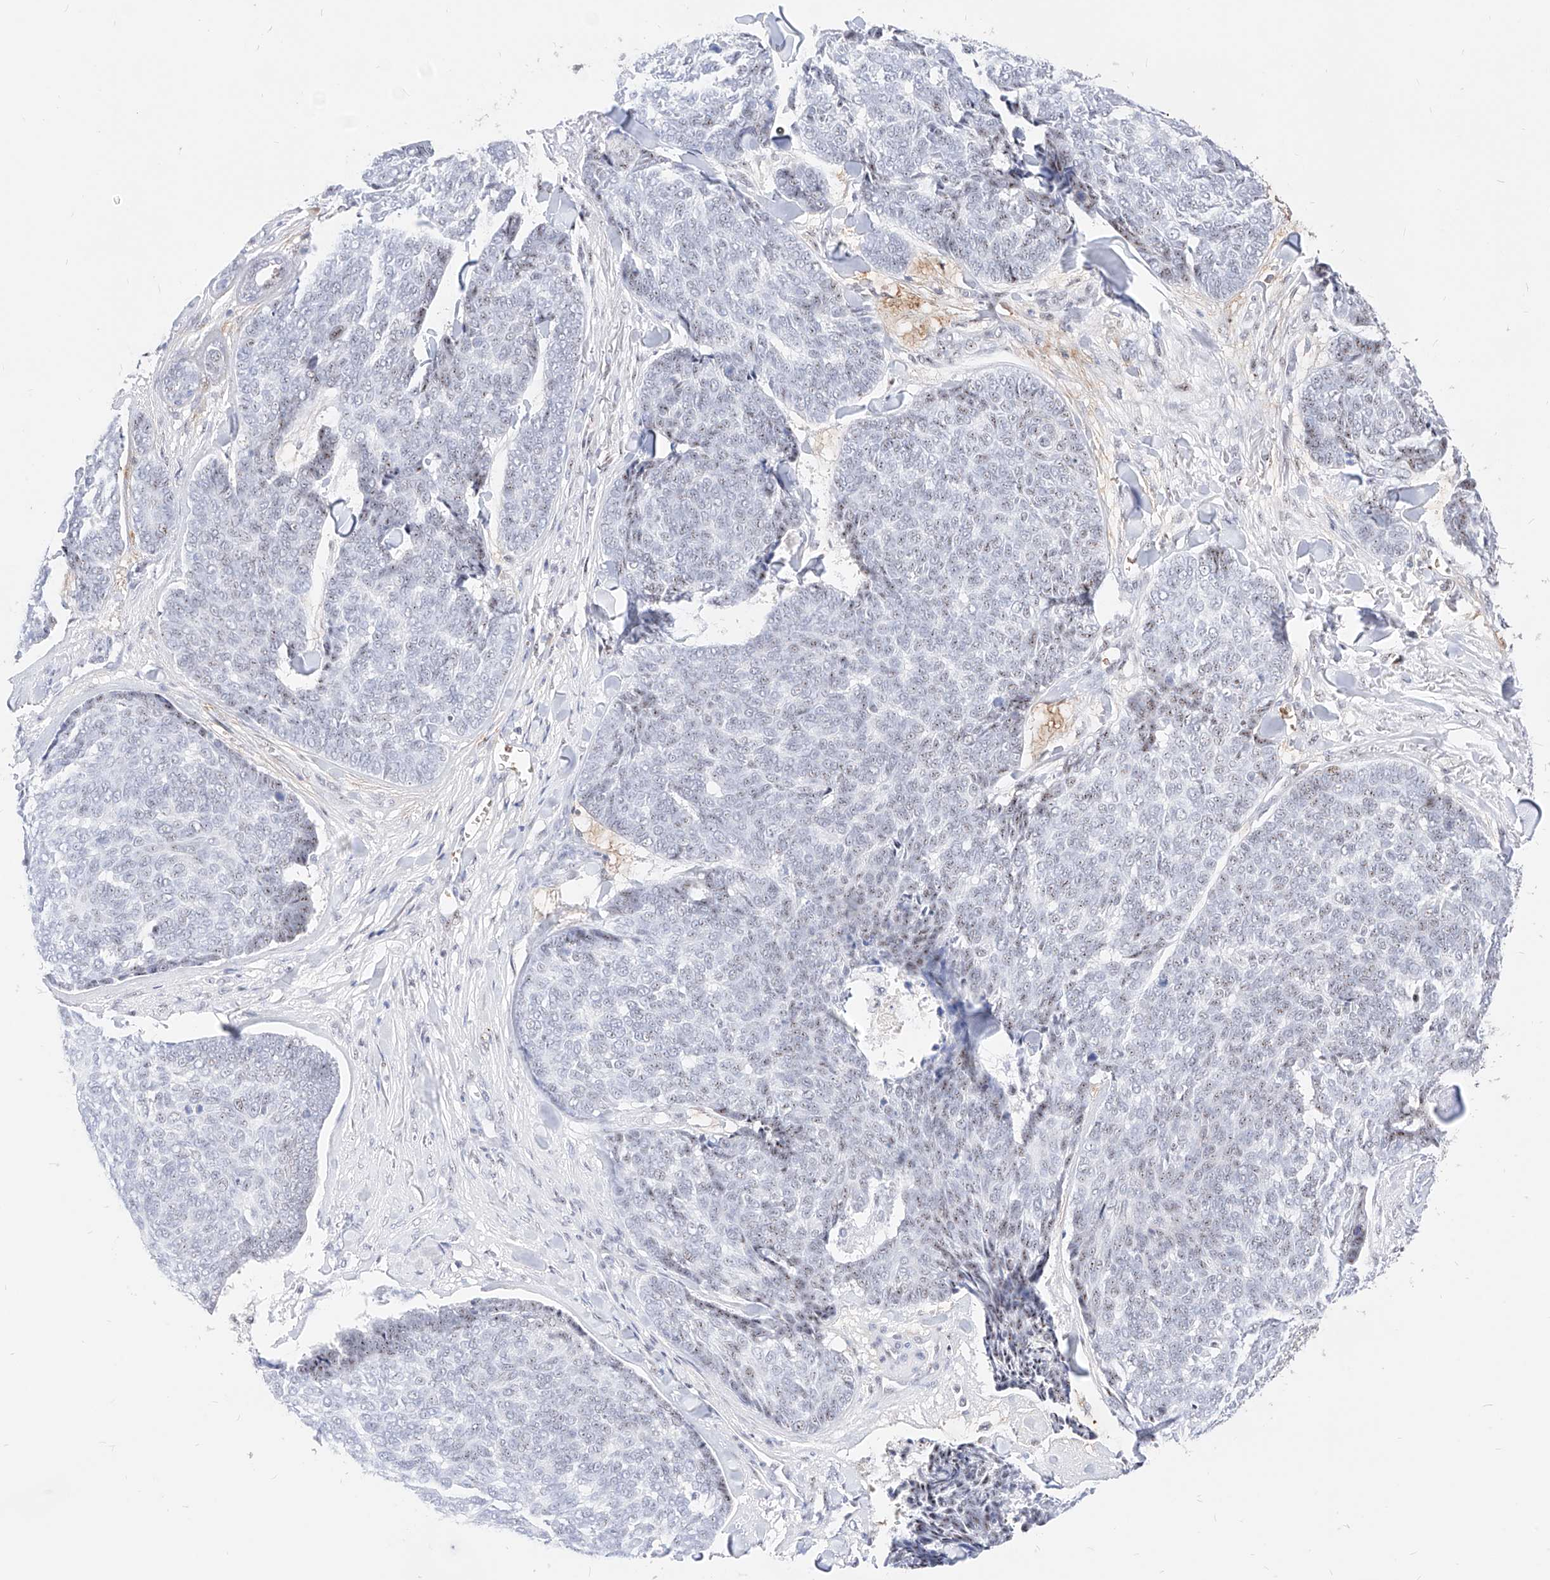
{"staining": {"intensity": "moderate", "quantity": "25%-75%", "location": "nuclear"}, "tissue": "skin cancer", "cell_type": "Tumor cells", "image_type": "cancer", "snomed": [{"axis": "morphology", "description": "Basal cell carcinoma"}, {"axis": "topography", "description": "Skin"}], "caption": "Basal cell carcinoma (skin) stained for a protein exhibits moderate nuclear positivity in tumor cells.", "gene": "ZFP42", "patient": {"sex": "male", "age": 84}}